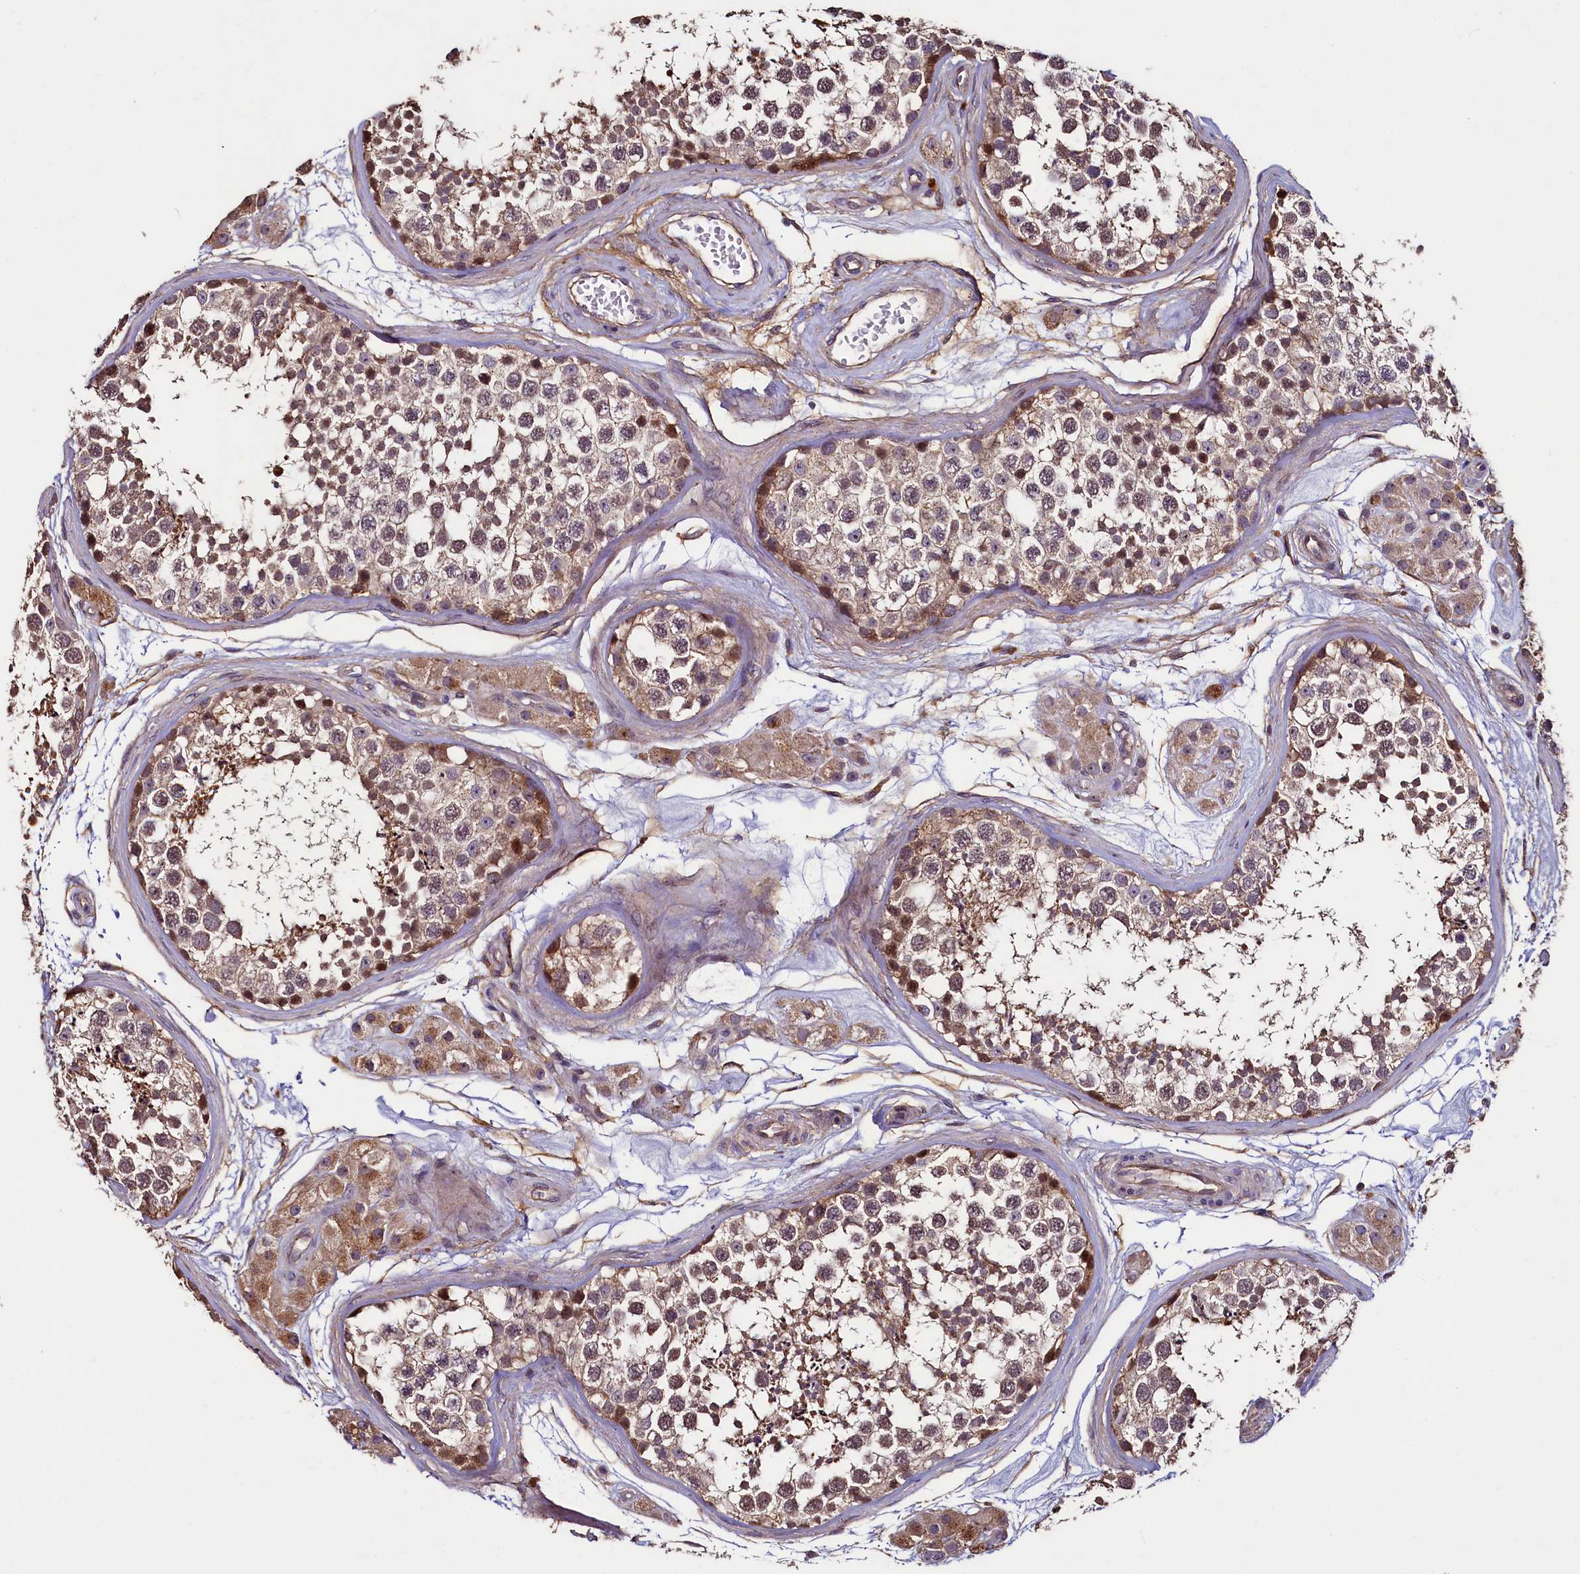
{"staining": {"intensity": "moderate", "quantity": ">75%", "location": "cytoplasmic/membranous"}, "tissue": "testis", "cell_type": "Cells in seminiferous ducts", "image_type": "normal", "snomed": [{"axis": "morphology", "description": "Normal tissue, NOS"}, {"axis": "topography", "description": "Testis"}], "caption": "An image showing moderate cytoplasmic/membranous positivity in approximately >75% of cells in seminiferous ducts in unremarkable testis, as visualized by brown immunohistochemical staining.", "gene": "PALM", "patient": {"sex": "male", "age": 56}}